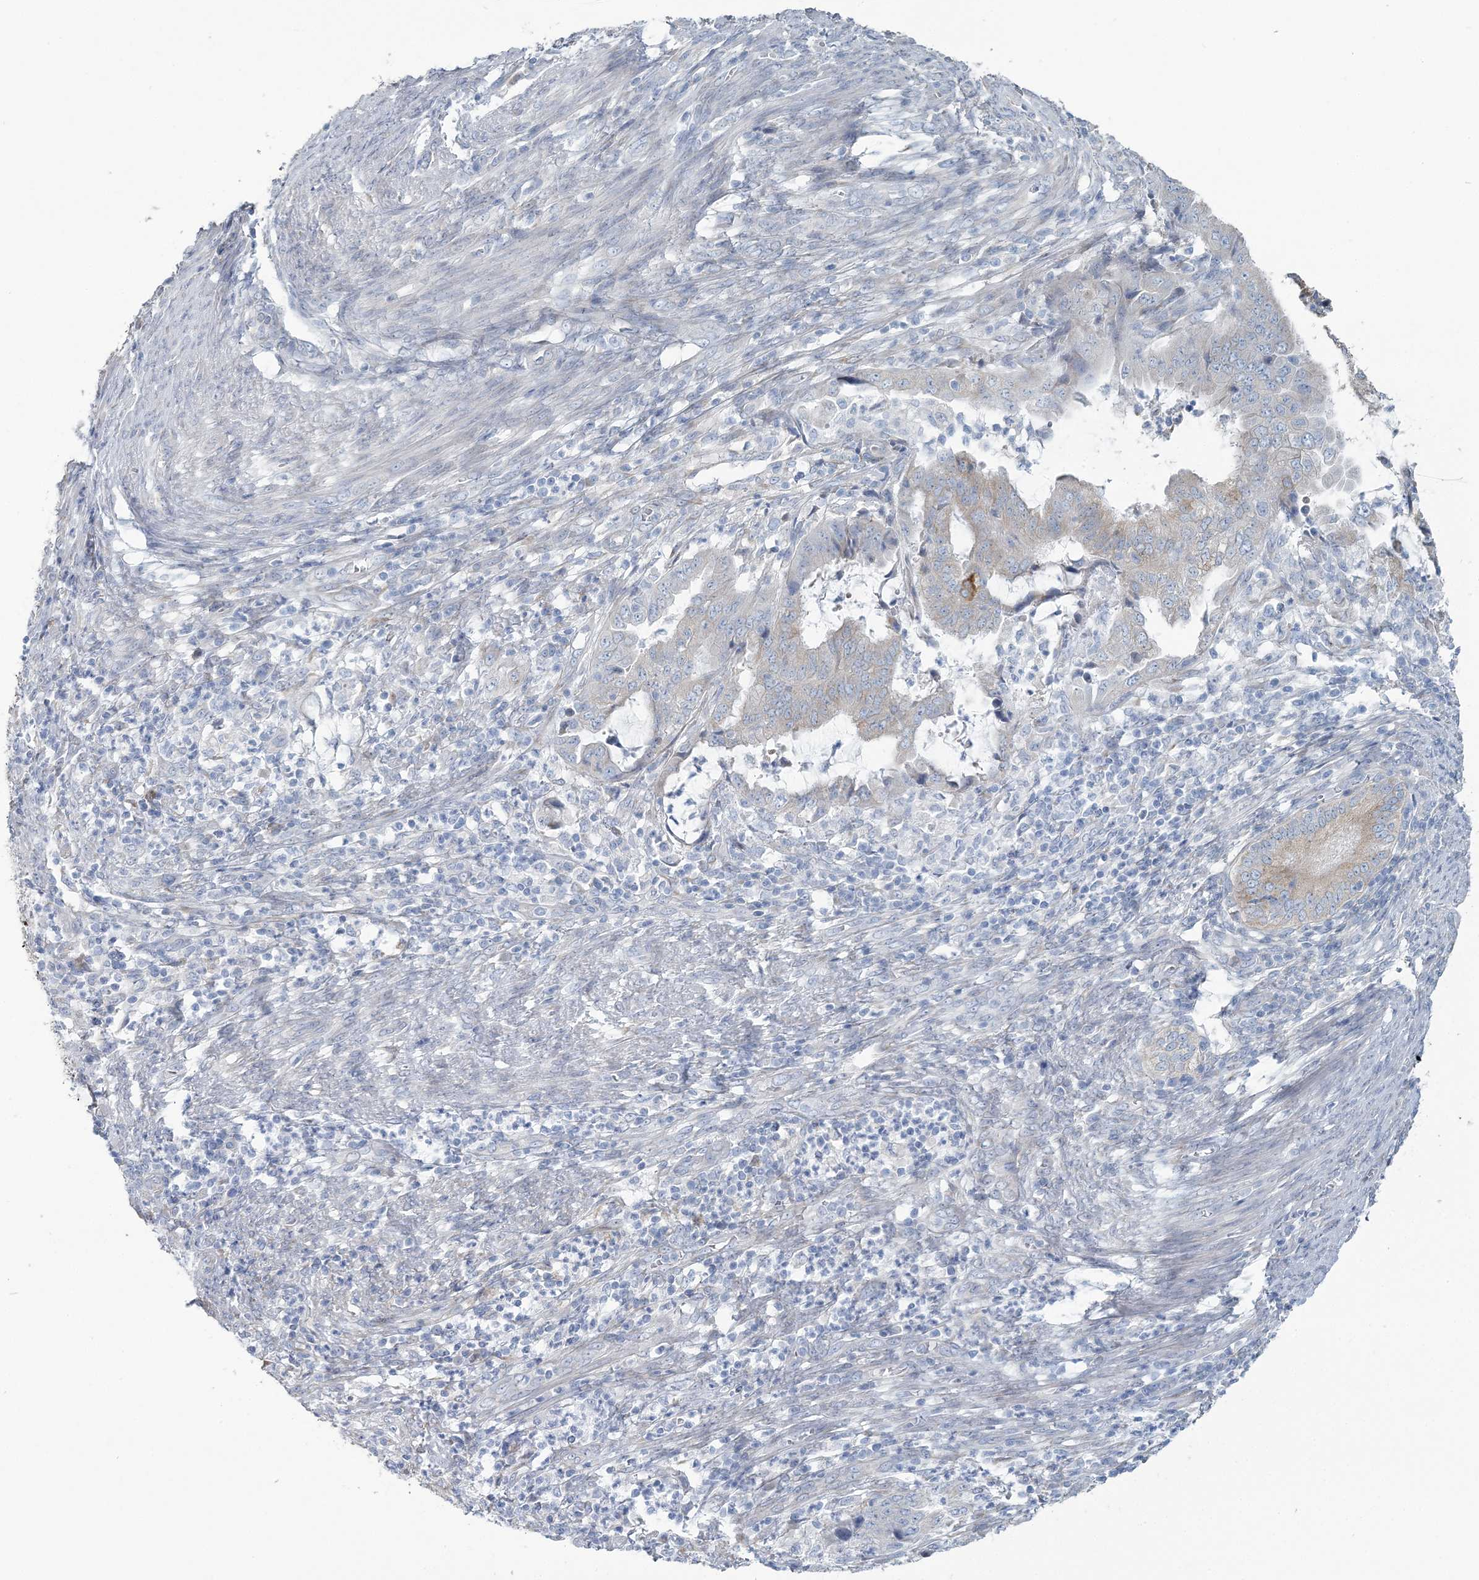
{"staining": {"intensity": "negative", "quantity": "none", "location": "none"}, "tissue": "endometrial cancer", "cell_type": "Tumor cells", "image_type": "cancer", "snomed": [{"axis": "morphology", "description": "Adenocarcinoma, NOS"}, {"axis": "topography", "description": "Endometrium"}], "caption": "Immunohistochemistry (IHC) histopathology image of human endometrial cancer stained for a protein (brown), which displays no expression in tumor cells.", "gene": "CMBL", "patient": {"sex": "female", "age": 51}}